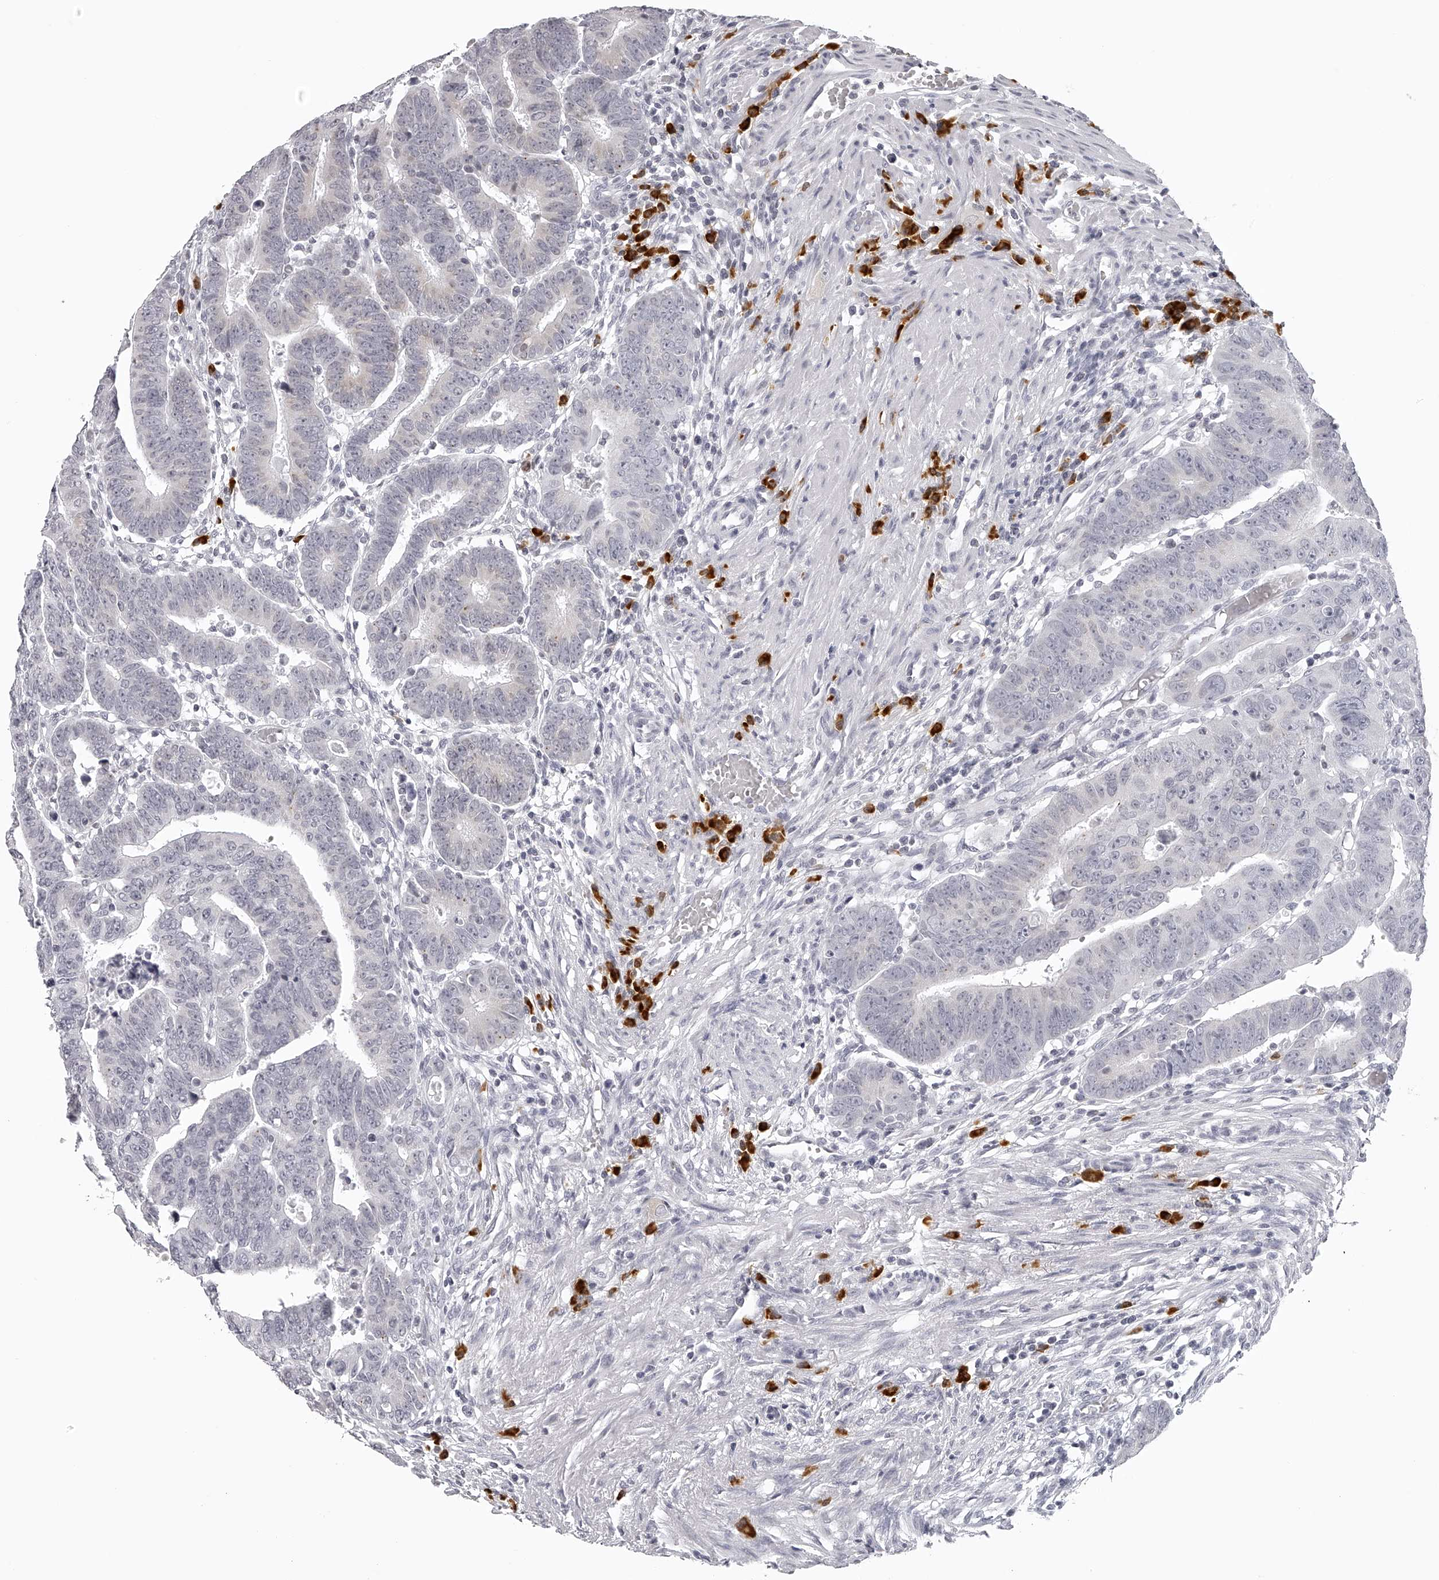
{"staining": {"intensity": "negative", "quantity": "none", "location": "none"}, "tissue": "colorectal cancer", "cell_type": "Tumor cells", "image_type": "cancer", "snomed": [{"axis": "morphology", "description": "Adenocarcinoma, NOS"}, {"axis": "topography", "description": "Rectum"}], "caption": "IHC histopathology image of neoplastic tissue: human colorectal cancer (adenocarcinoma) stained with DAB (3,3'-diaminobenzidine) demonstrates no significant protein positivity in tumor cells.", "gene": "SEC11C", "patient": {"sex": "female", "age": 65}}